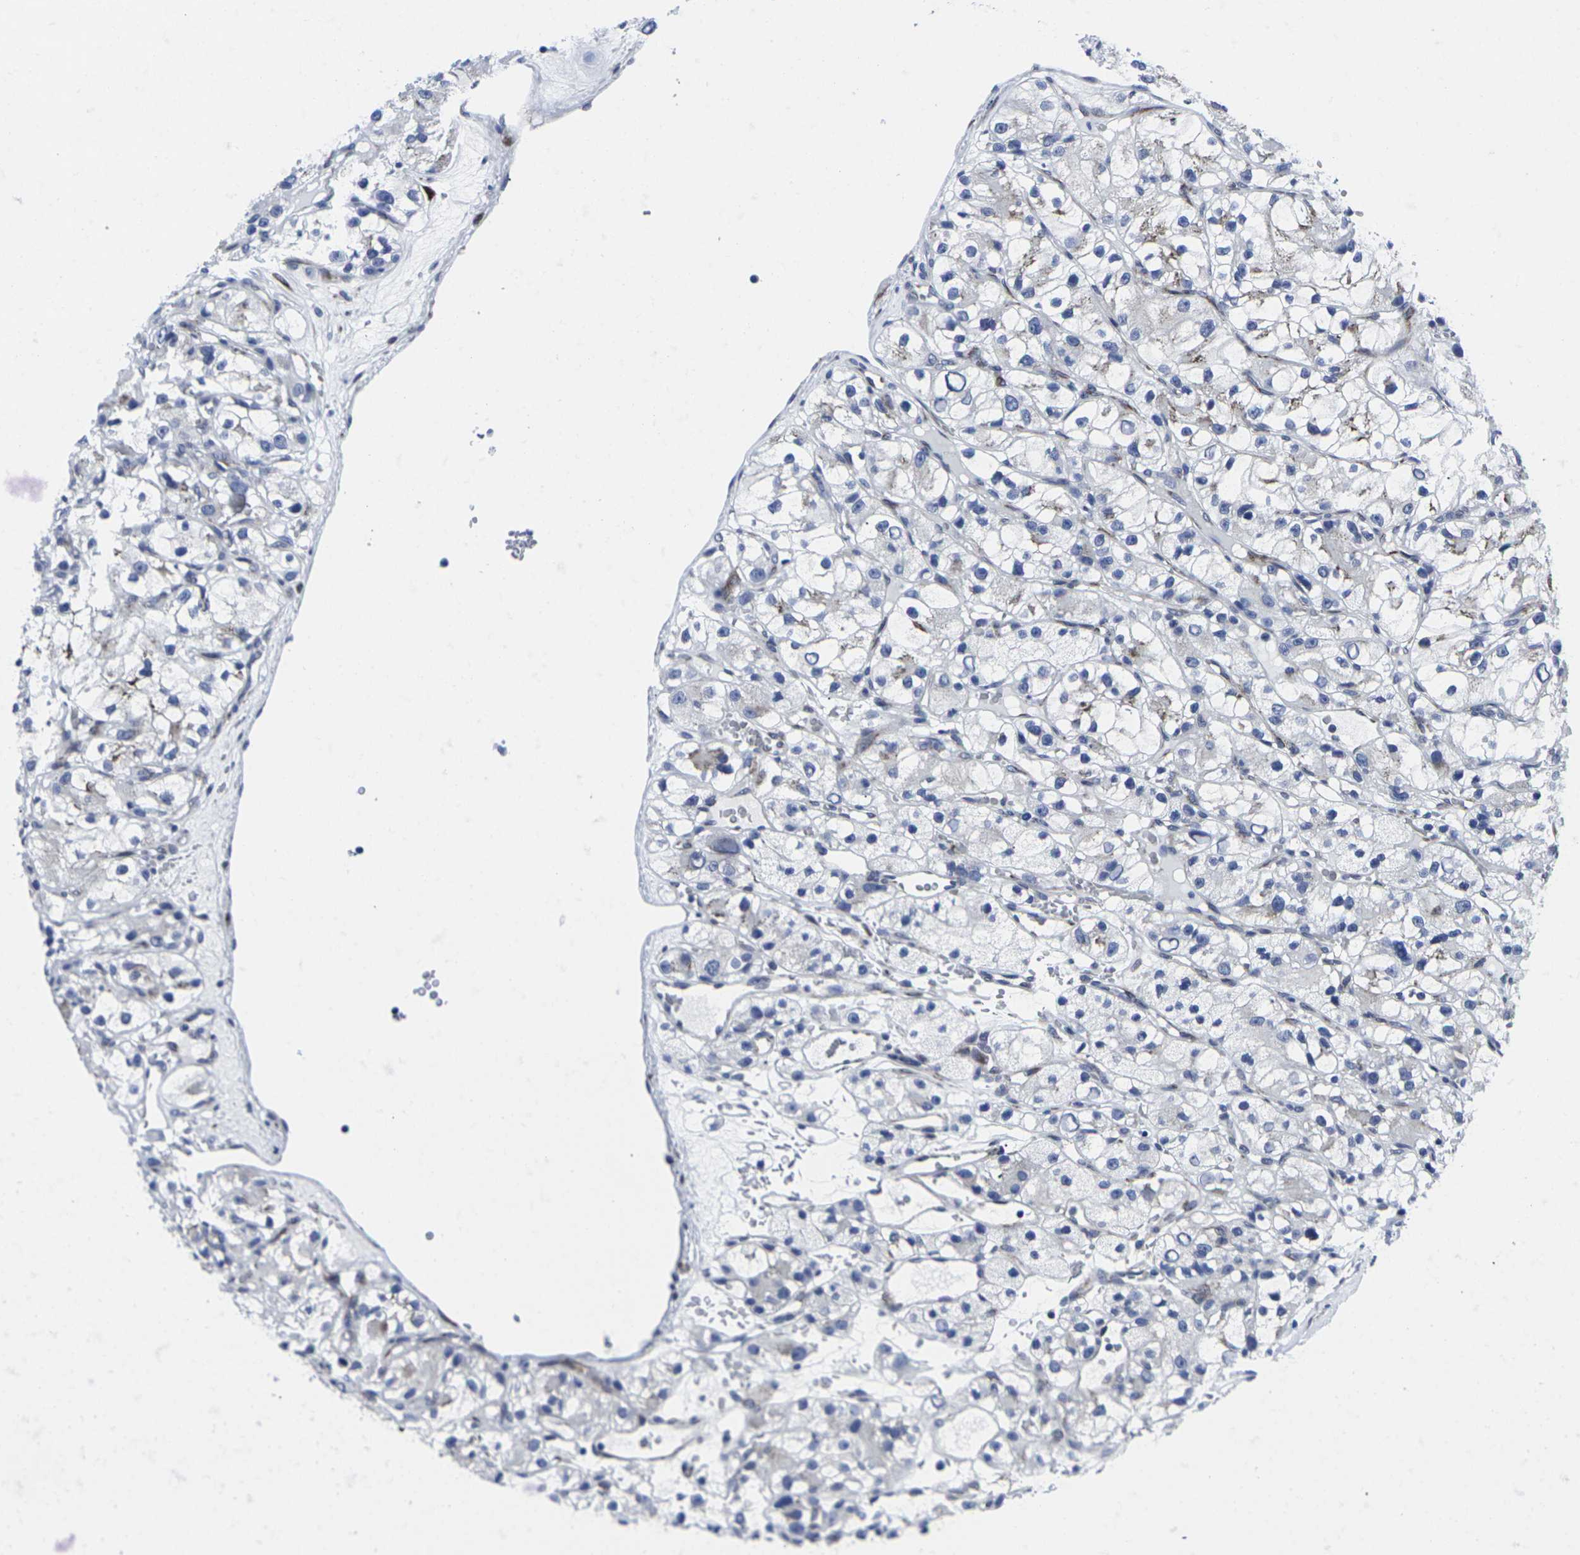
{"staining": {"intensity": "moderate", "quantity": "<25%", "location": "cytoplasmic/membranous"}, "tissue": "renal cancer", "cell_type": "Tumor cells", "image_type": "cancer", "snomed": [{"axis": "morphology", "description": "Adenocarcinoma, NOS"}, {"axis": "topography", "description": "Kidney"}], "caption": "This is an image of IHC staining of renal adenocarcinoma, which shows moderate staining in the cytoplasmic/membranous of tumor cells.", "gene": "RPN1", "patient": {"sex": "female", "age": 57}}